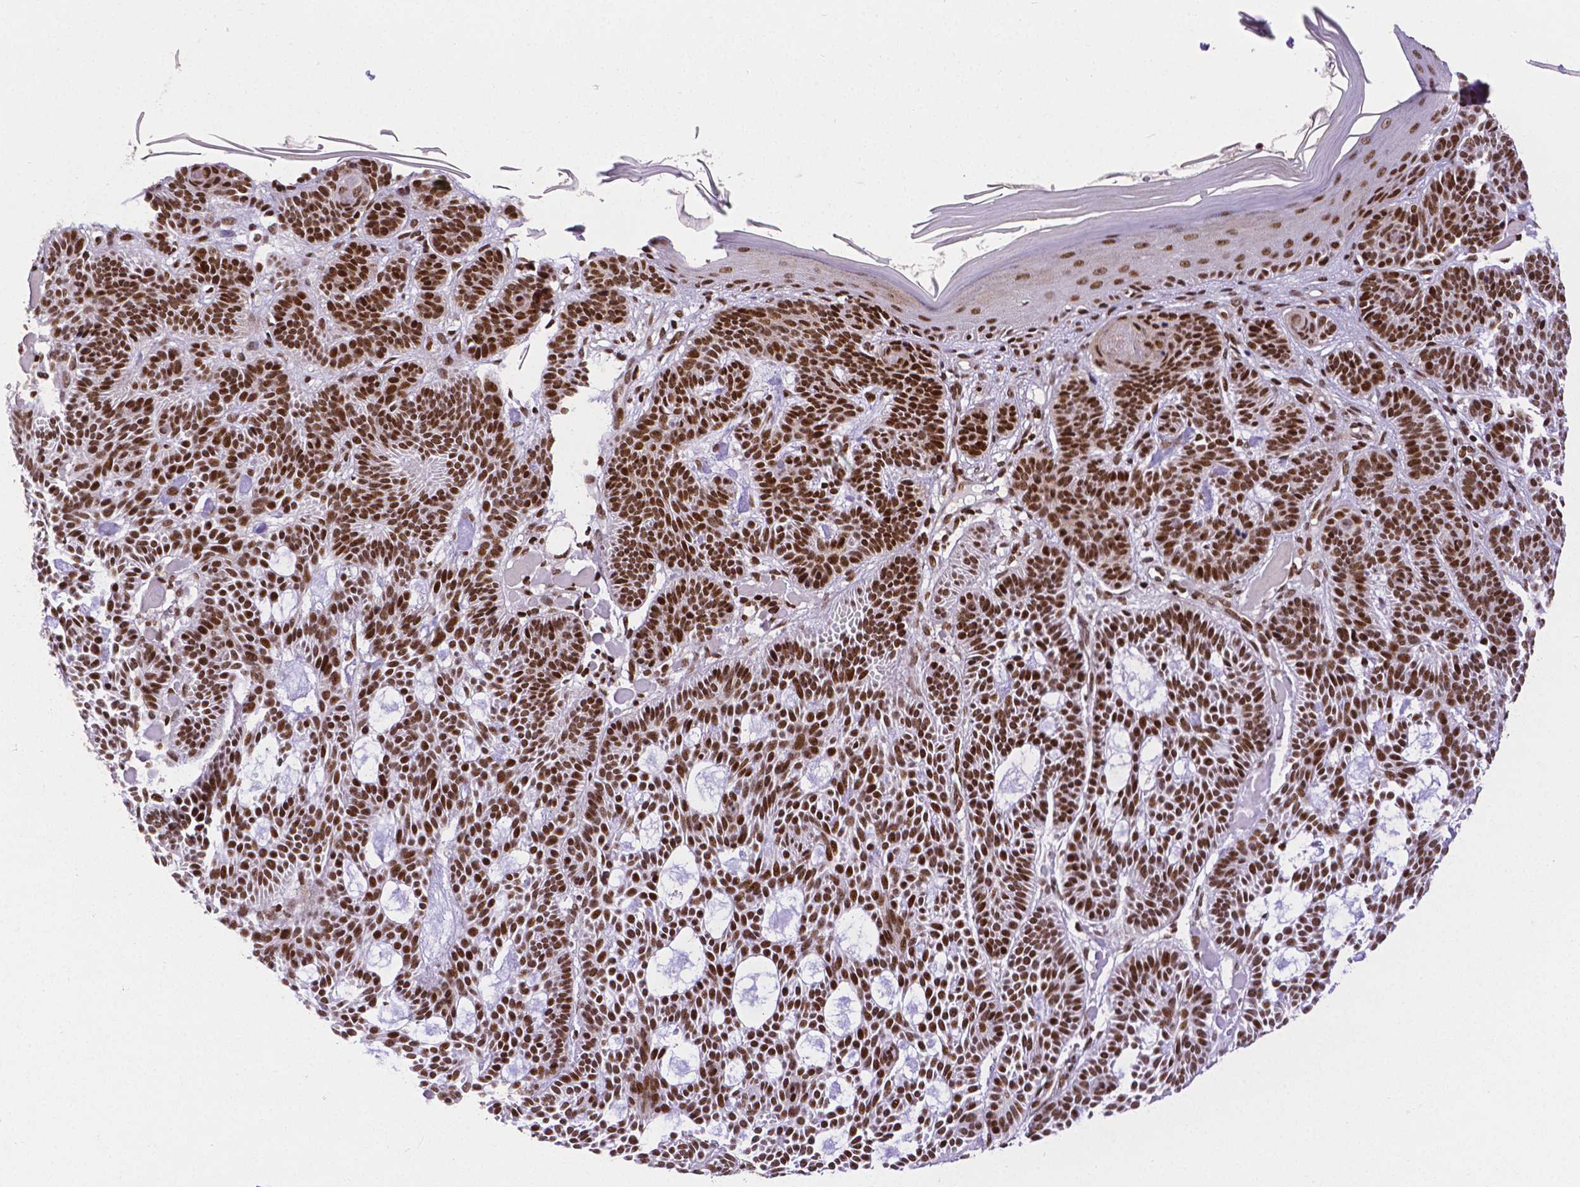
{"staining": {"intensity": "moderate", "quantity": ">75%", "location": "nuclear"}, "tissue": "skin cancer", "cell_type": "Tumor cells", "image_type": "cancer", "snomed": [{"axis": "morphology", "description": "Basal cell carcinoma"}, {"axis": "topography", "description": "Skin"}], "caption": "This image shows immunohistochemistry staining of skin basal cell carcinoma, with medium moderate nuclear expression in about >75% of tumor cells.", "gene": "CTCF", "patient": {"sex": "male", "age": 85}}